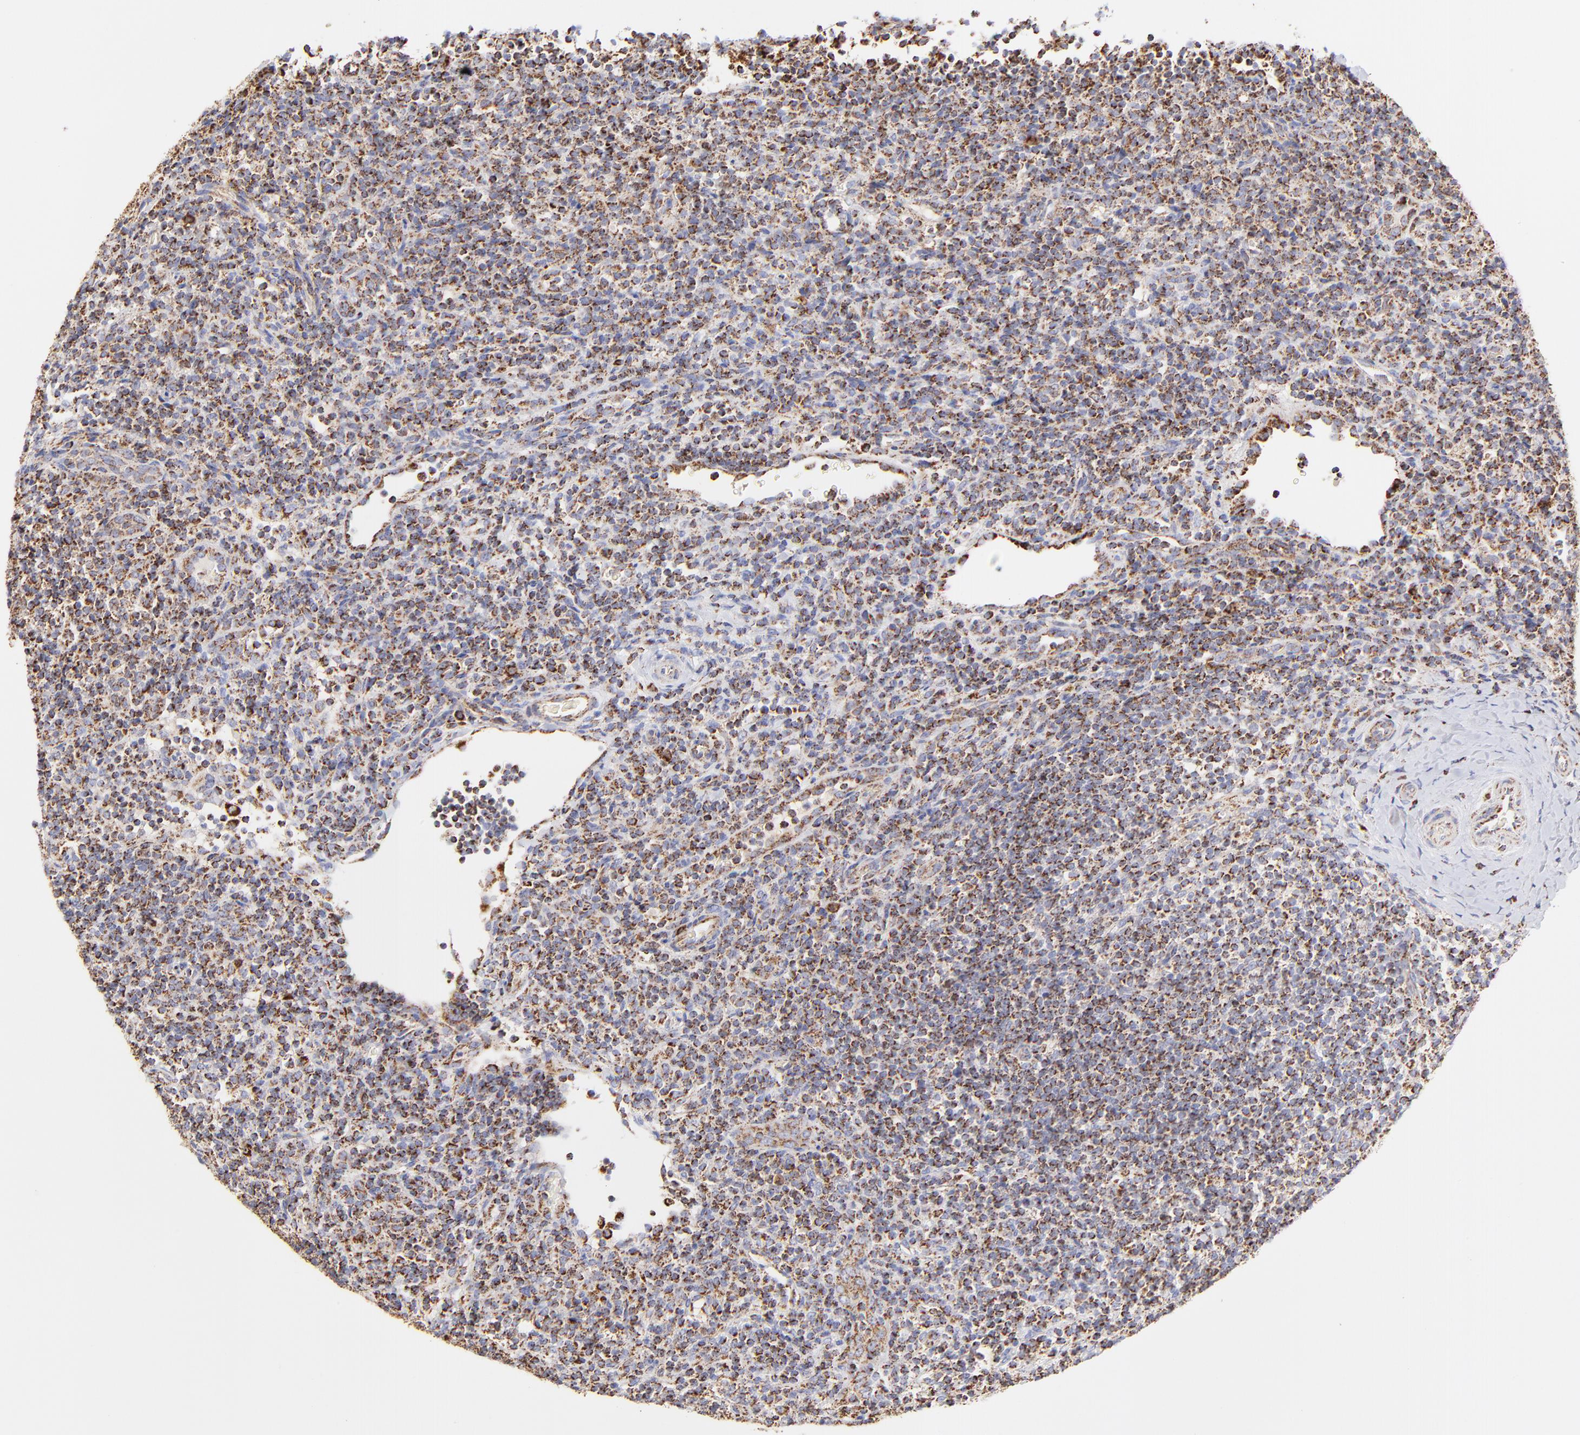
{"staining": {"intensity": "moderate", "quantity": "25%-75%", "location": "cytoplasmic/membranous"}, "tissue": "lymphoma", "cell_type": "Tumor cells", "image_type": "cancer", "snomed": [{"axis": "morphology", "description": "Malignant lymphoma, non-Hodgkin's type, Low grade"}, {"axis": "topography", "description": "Lymph node"}], "caption": "Brown immunohistochemical staining in malignant lymphoma, non-Hodgkin's type (low-grade) reveals moderate cytoplasmic/membranous staining in about 25%-75% of tumor cells.", "gene": "ECH1", "patient": {"sex": "female", "age": 76}}